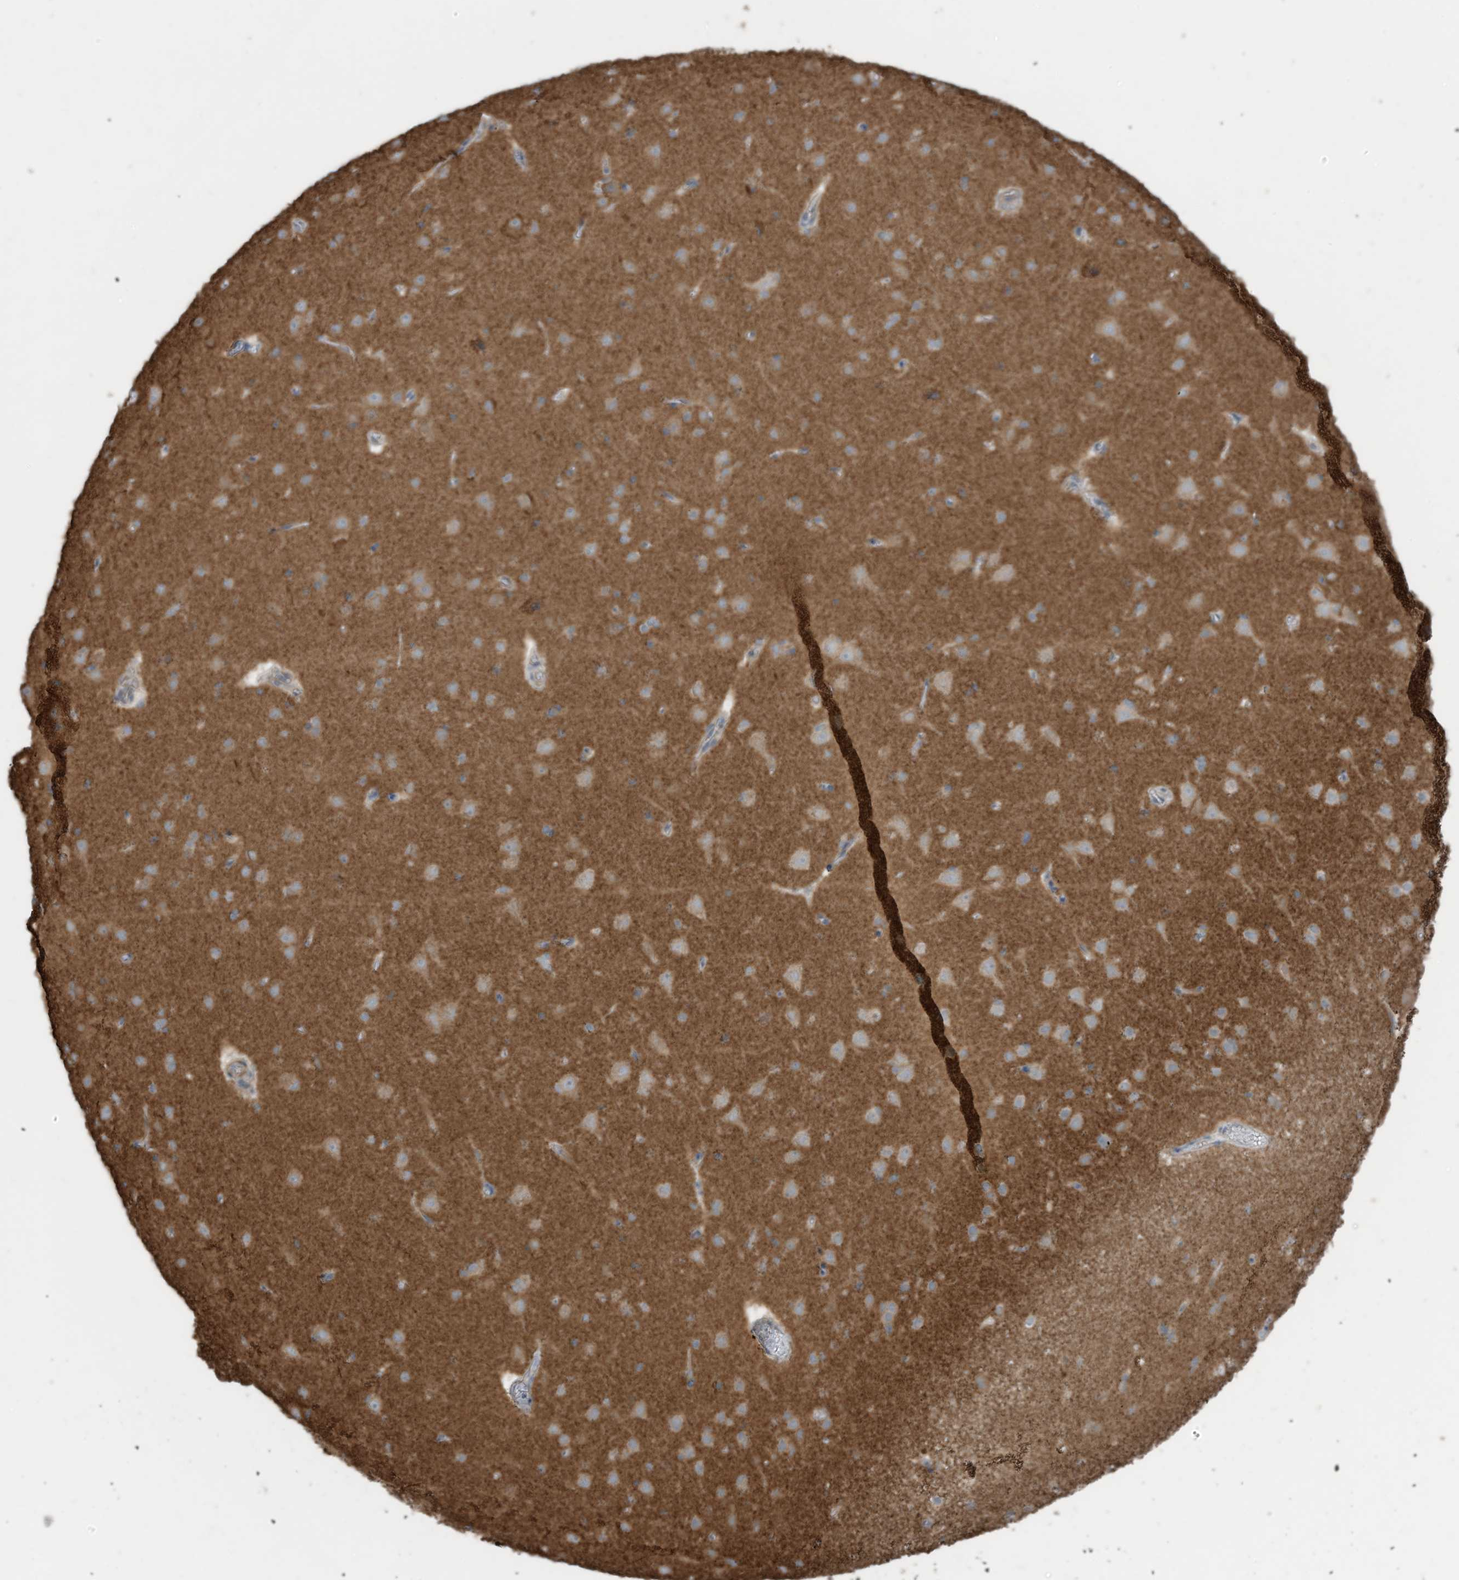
{"staining": {"intensity": "negative", "quantity": "none", "location": "none"}, "tissue": "cerebral cortex", "cell_type": "Endothelial cells", "image_type": "normal", "snomed": [{"axis": "morphology", "description": "Normal tissue, NOS"}, {"axis": "topography", "description": "Cerebral cortex"}], "caption": "Immunohistochemistry micrograph of unremarkable cerebral cortex: human cerebral cortex stained with DAB (3,3'-diaminobenzidine) reveals no significant protein positivity in endothelial cells. Brightfield microscopy of IHC stained with DAB (3,3'-diaminobenzidine) (brown) and hematoxylin (blue), captured at high magnification.", "gene": "SLC17A7", "patient": {"sex": "male", "age": 34}}